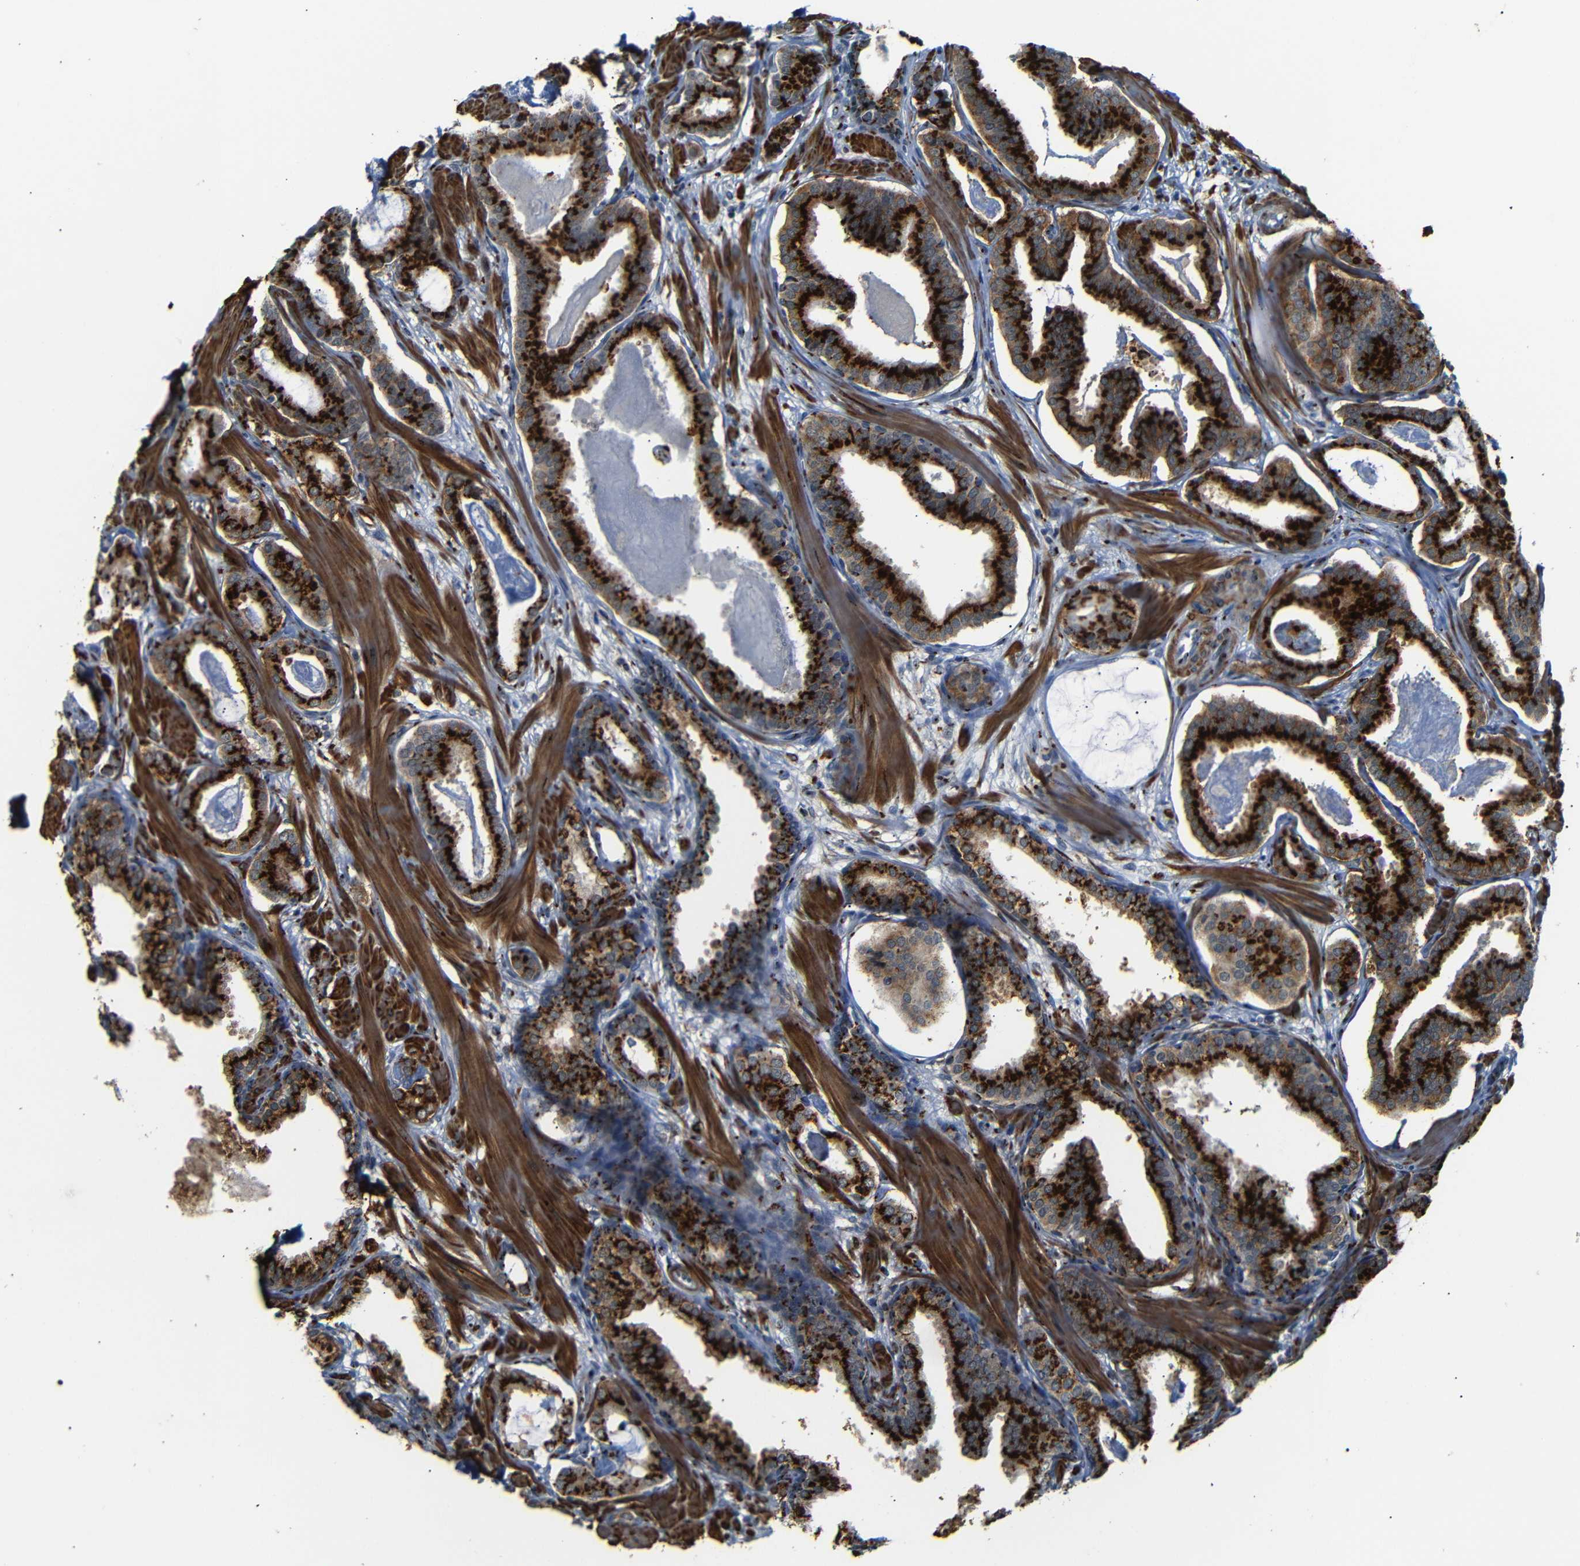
{"staining": {"intensity": "strong", "quantity": ">75%", "location": "cytoplasmic/membranous"}, "tissue": "prostate cancer", "cell_type": "Tumor cells", "image_type": "cancer", "snomed": [{"axis": "morphology", "description": "Adenocarcinoma, Low grade"}, {"axis": "topography", "description": "Prostate"}], "caption": "A brown stain labels strong cytoplasmic/membranous positivity of a protein in prostate cancer tumor cells. The staining was performed using DAB, with brown indicating positive protein expression. Nuclei are stained blue with hematoxylin.", "gene": "TGOLN2", "patient": {"sex": "male", "age": 53}}